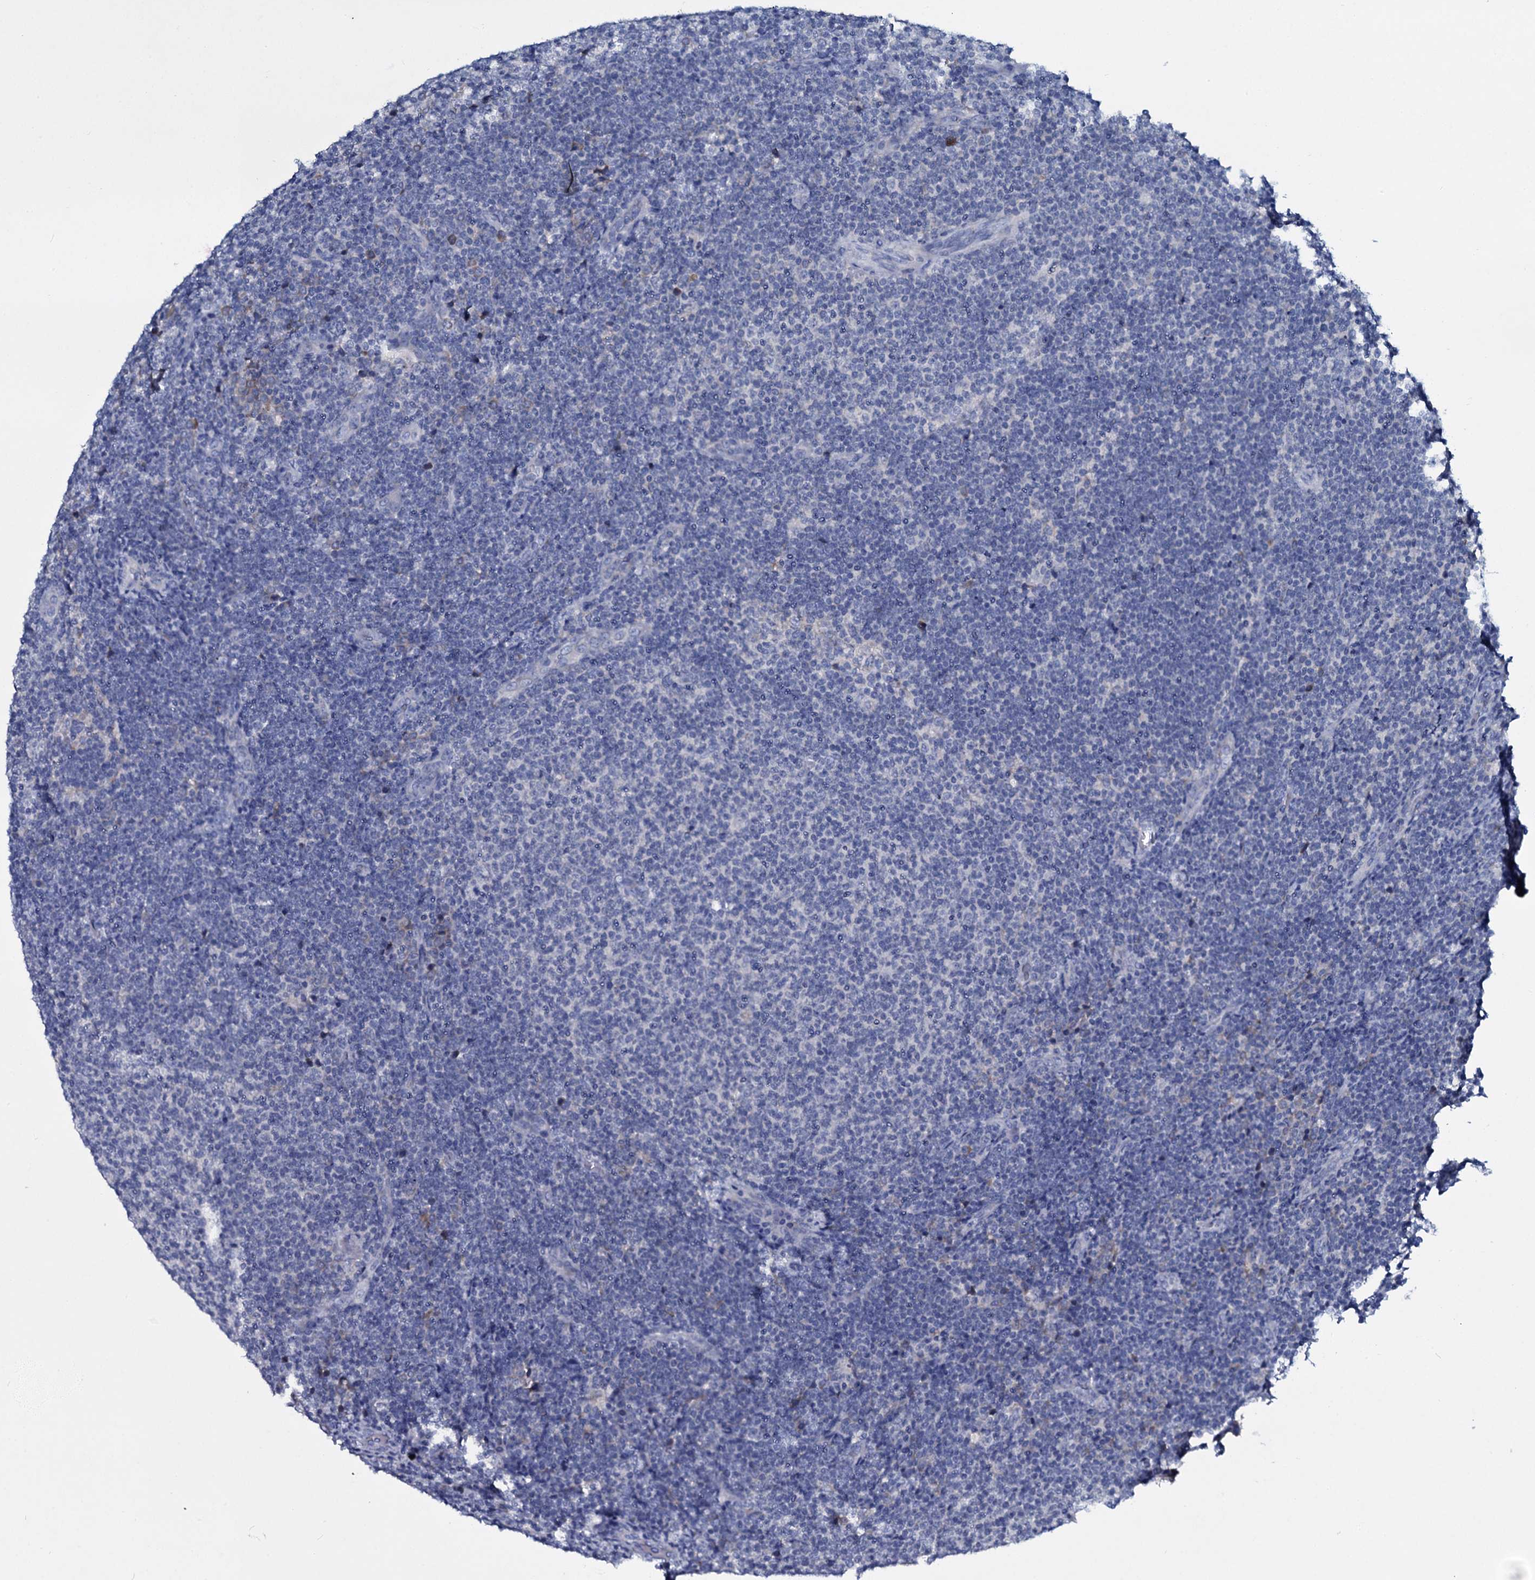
{"staining": {"intensity": "negative", "quantity": "none", "location": "none"}, "tissue": "lymphoma", "cell_type": "Tumor cells", "image_type": "cancer", "snomed": [{"axis": "morphology", "description": "Malignant lymphoma, non-Hodgkin's type, Low grade"}, {"axis": "topography", "description": "Lymph node"}], "caption": "Protein analysis of lymphoma shows no significant positivity in tumor cells.", "gene": "TPGS2", "patient": {"sex": "male", "age": 66}}